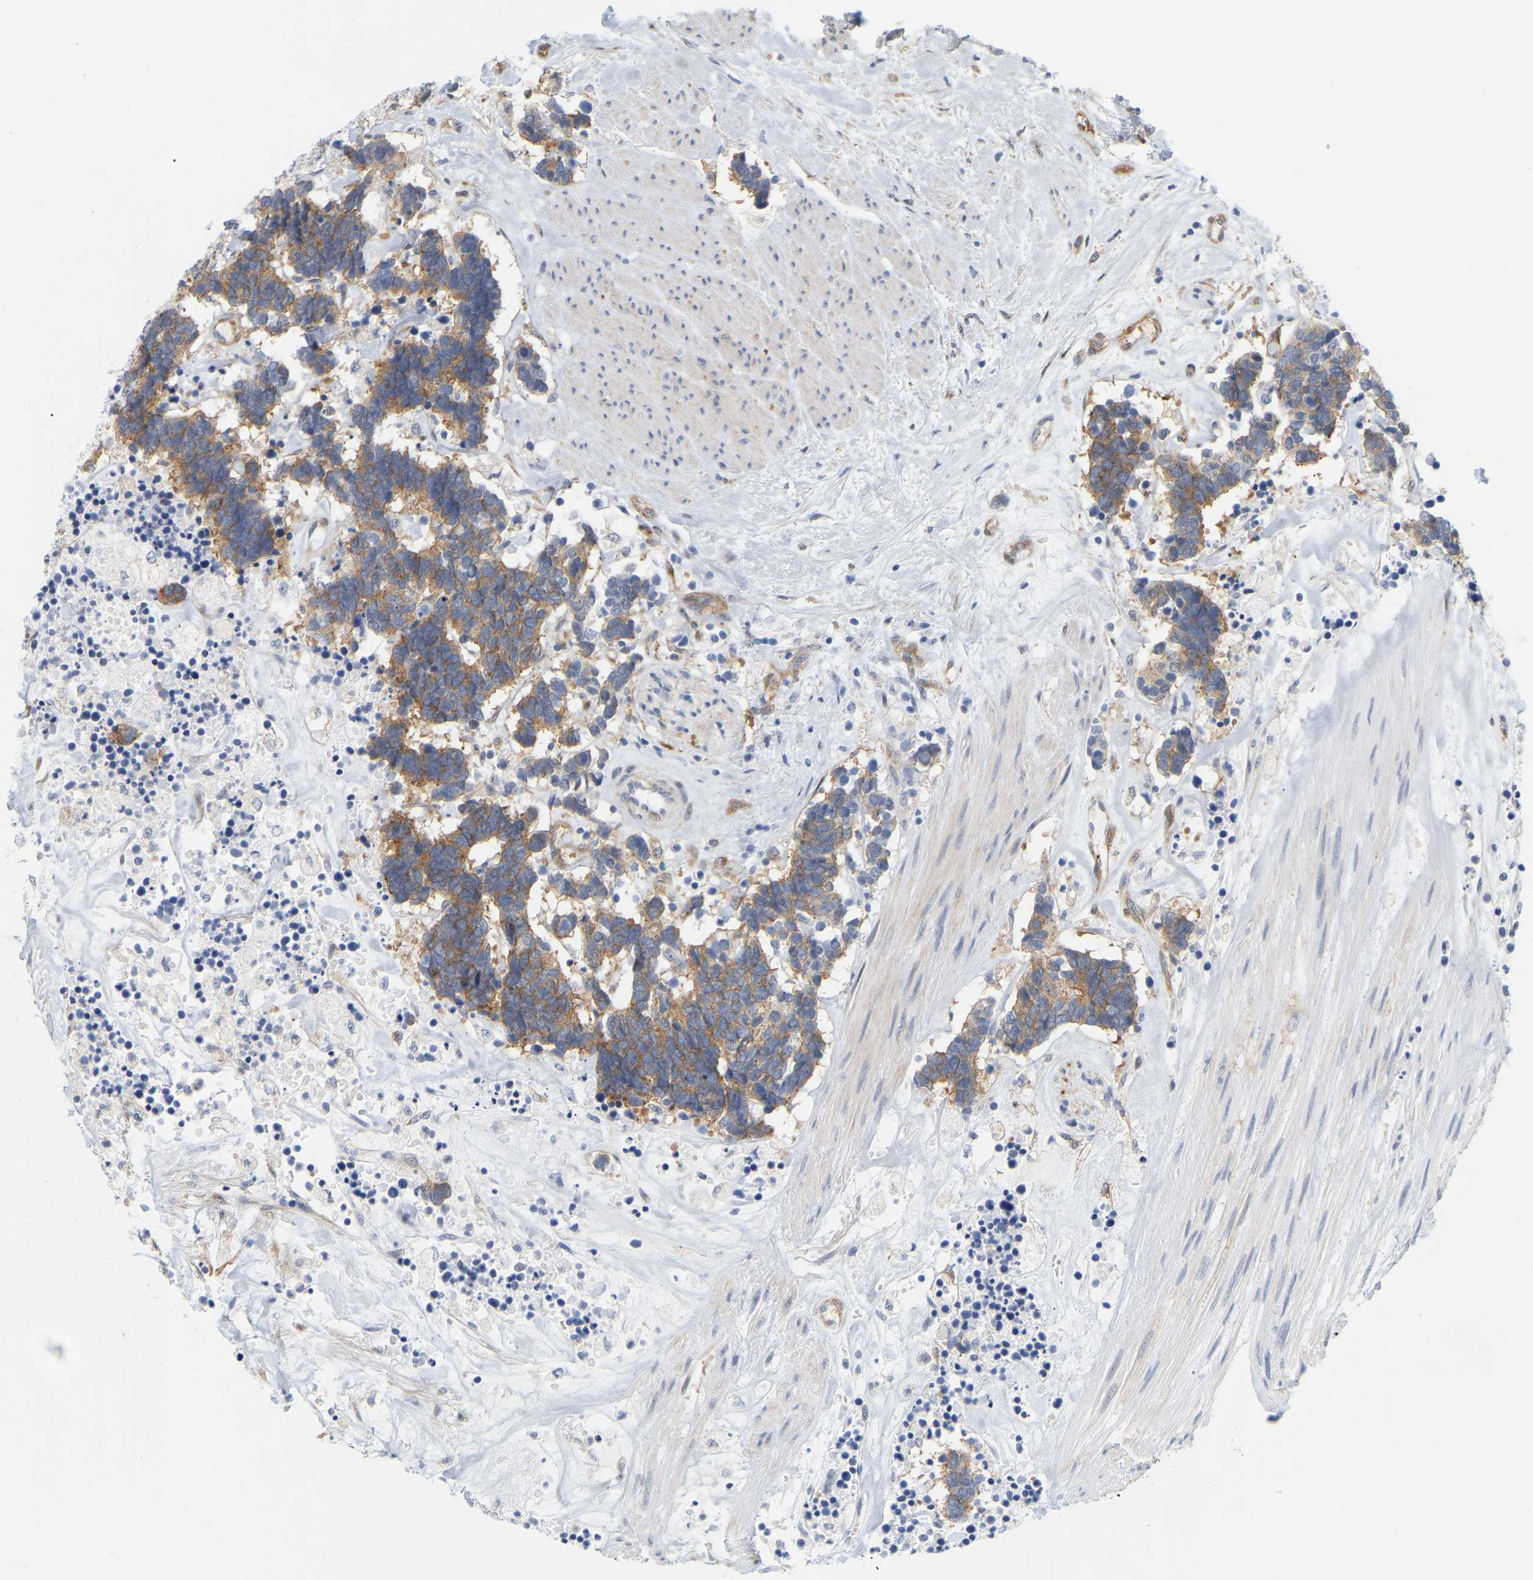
{"staining": {"intensity": "moderate", "quantity": ">75%", "location": "cytoplasmic/membranous"}, "tissue": "carcinoid", "cell_type": "Tumor cells", "image_type": "cancer", "snomed": [{"axis": "morphology", "description": "Carcinoma, NOS"}, {"axis": "morphology", "description": "Carcinoid, malignant, NOS"}, {"axis": "topography", "description": "Urinary bladder"}], "caption": "Moderate cytoplasmic/membranous staining for a protein is seen in approximately >75% of tumor cells of malignant carcinoid using immunohistochemistry (IHC).", "gene": "RAPH1", "patient": {"sex": "male", "age": 57}}